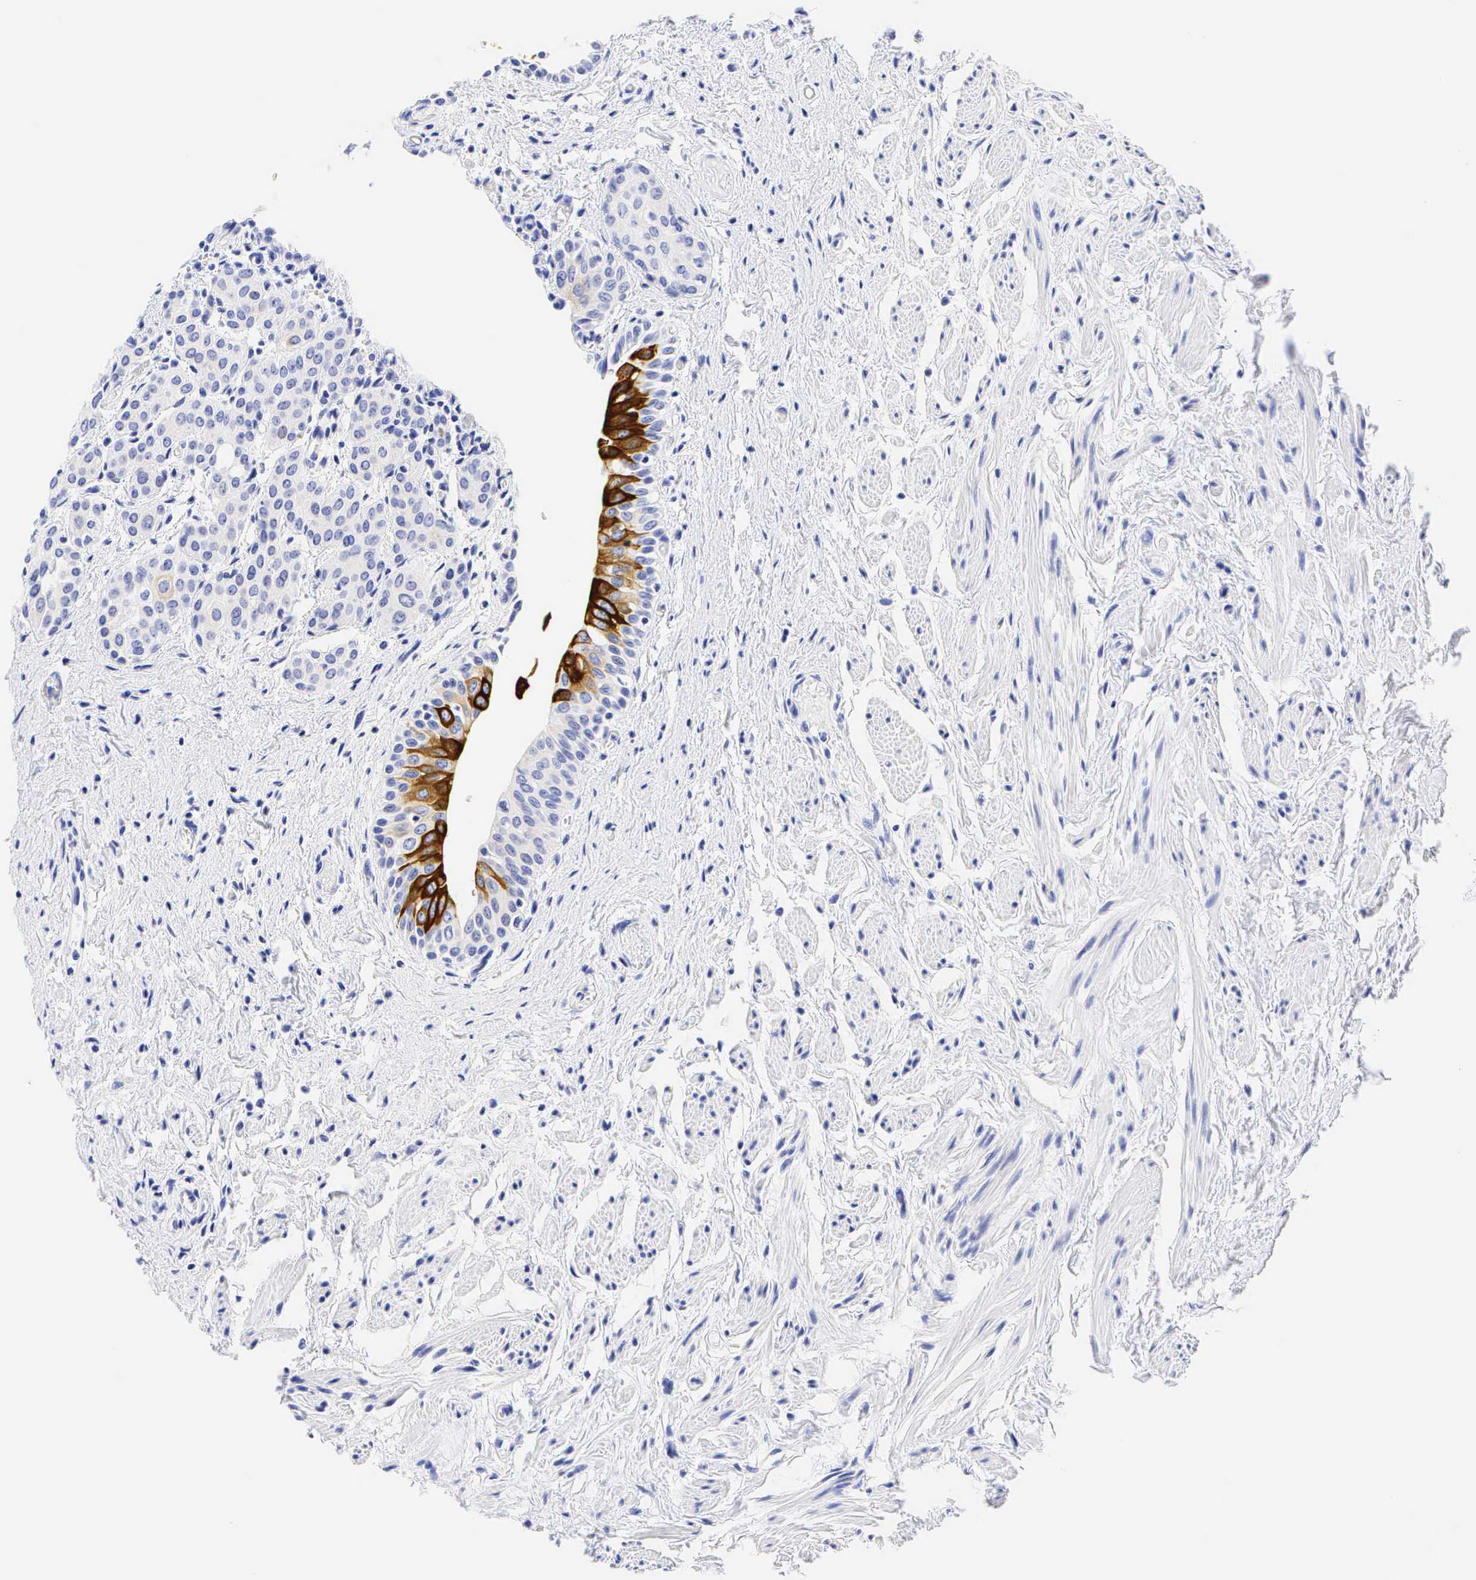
{"staining": {"intensity": "strong", "quantity": "<25%", "location": "cytoplasmic/membranous"}, "tissue": "urinary bladder", "cell_type": "Urothelial cells", "image_type": "normal", "snomed": [{"axis": "morphology", "description": "Normal tissue, NOS"}, {"axis": "topography", "description": "Urinary bladder"}], "caption": "The photomicrograph shows immunohistochemical staining of benign urinary bladder. There is strong cytoplasmic/membranous positivity is identified in approximately <25% of urothelial cells. The staining was performed using DAB, with brown indicating positive protein expression. Nuclei are stained blue with hematoxylin.", "gene": "KRT20", "patient": {"sex": "male", "age": 72}}